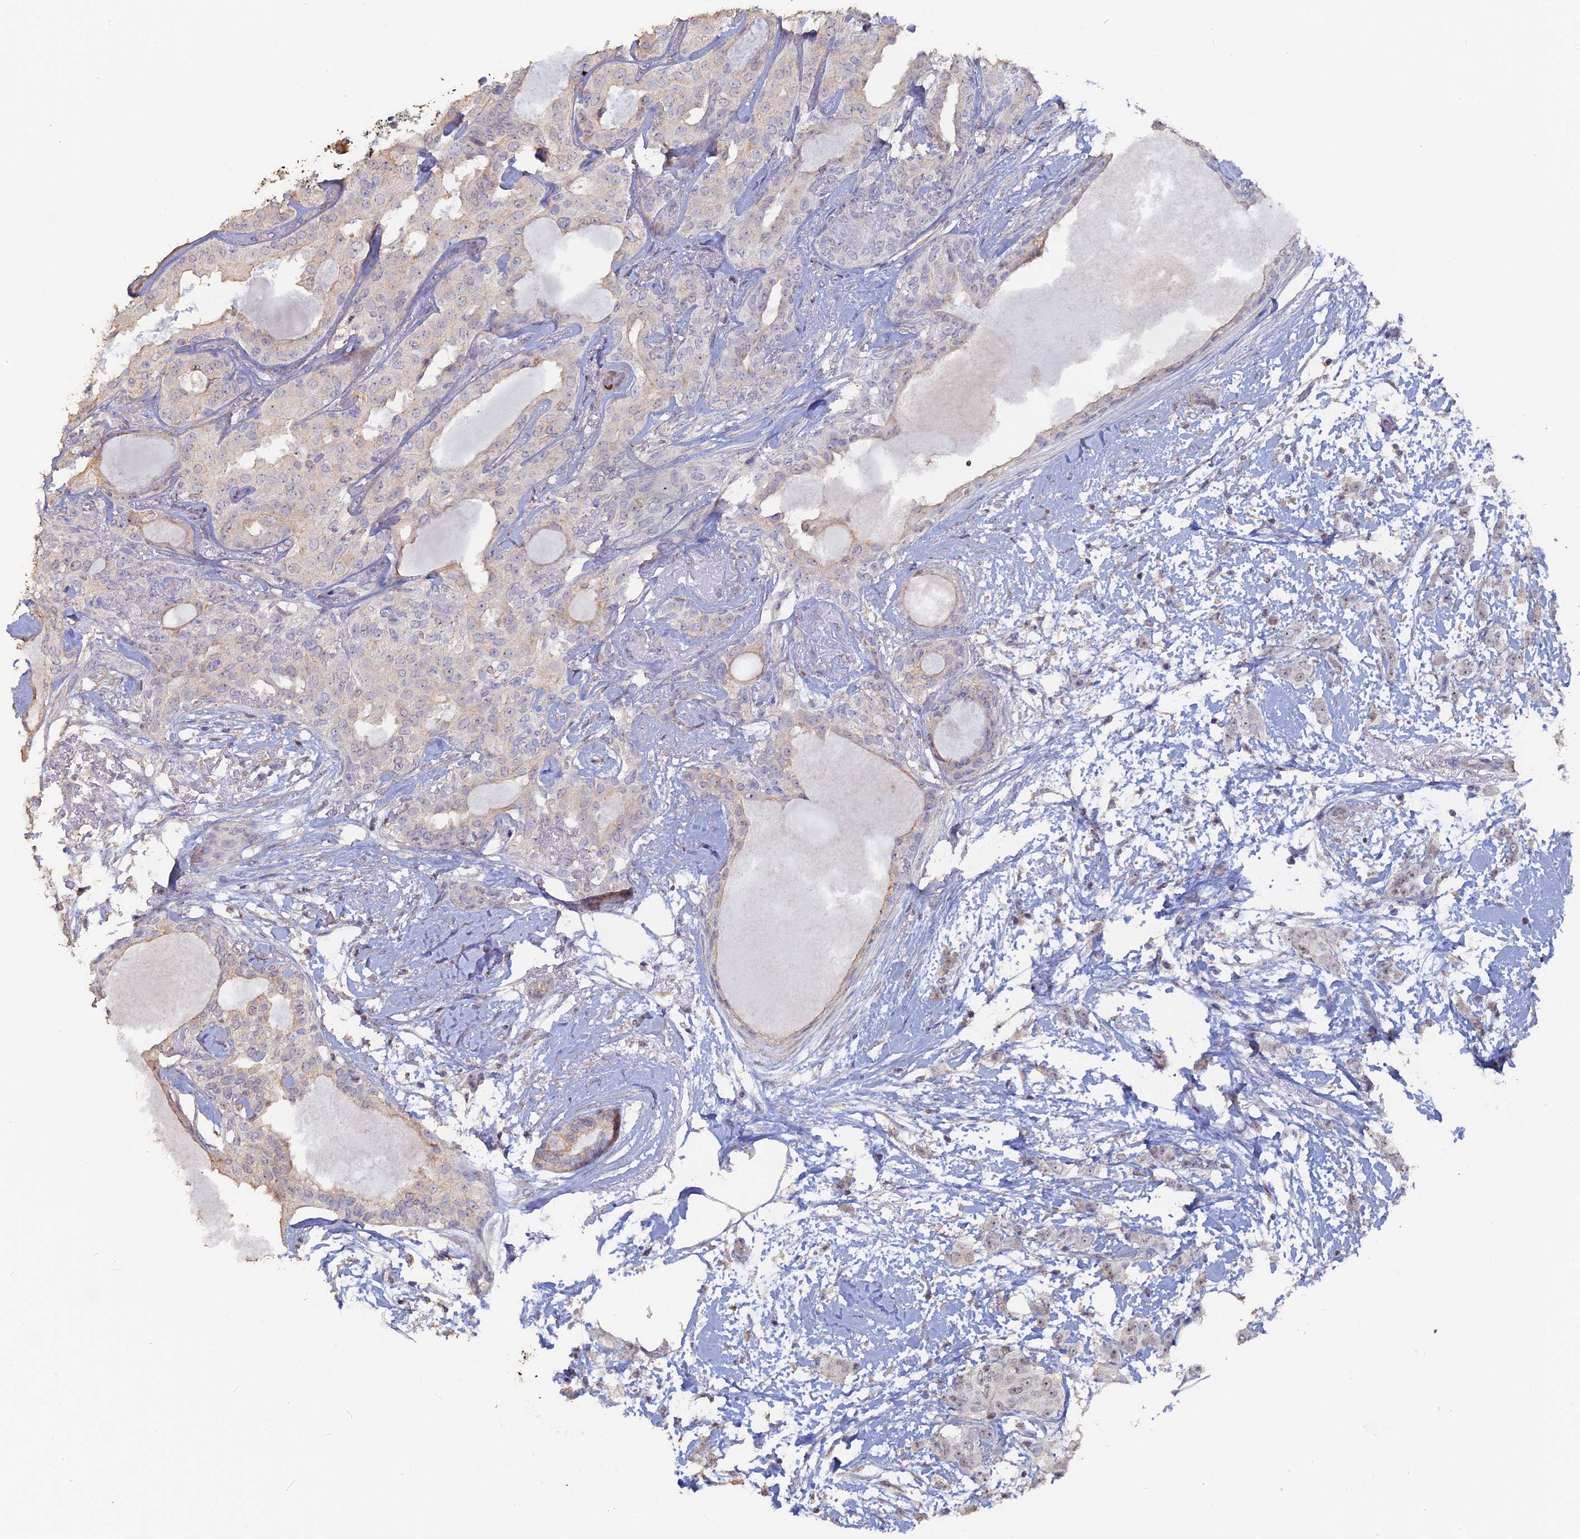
{"staining": {"intensity": "weak", "quantity": "<25%", "location": "nuclear"}, "tissue": "breast cancer", "cell_type": "Tumor cells", "image_type": "cancer", "snomed": [{"axis": "morphology", "description": "Duct carcinoma"}, {"axis": "topography", "description": "Breast"}], "caption": "An IHC image of invasive ductal carcinoma (breast) is shown. There is no staining in tumor cells of invasive ductal carcinoma (breast).", "gene": "SEMG2", "patient": {"sex": "female", "age": 72}}